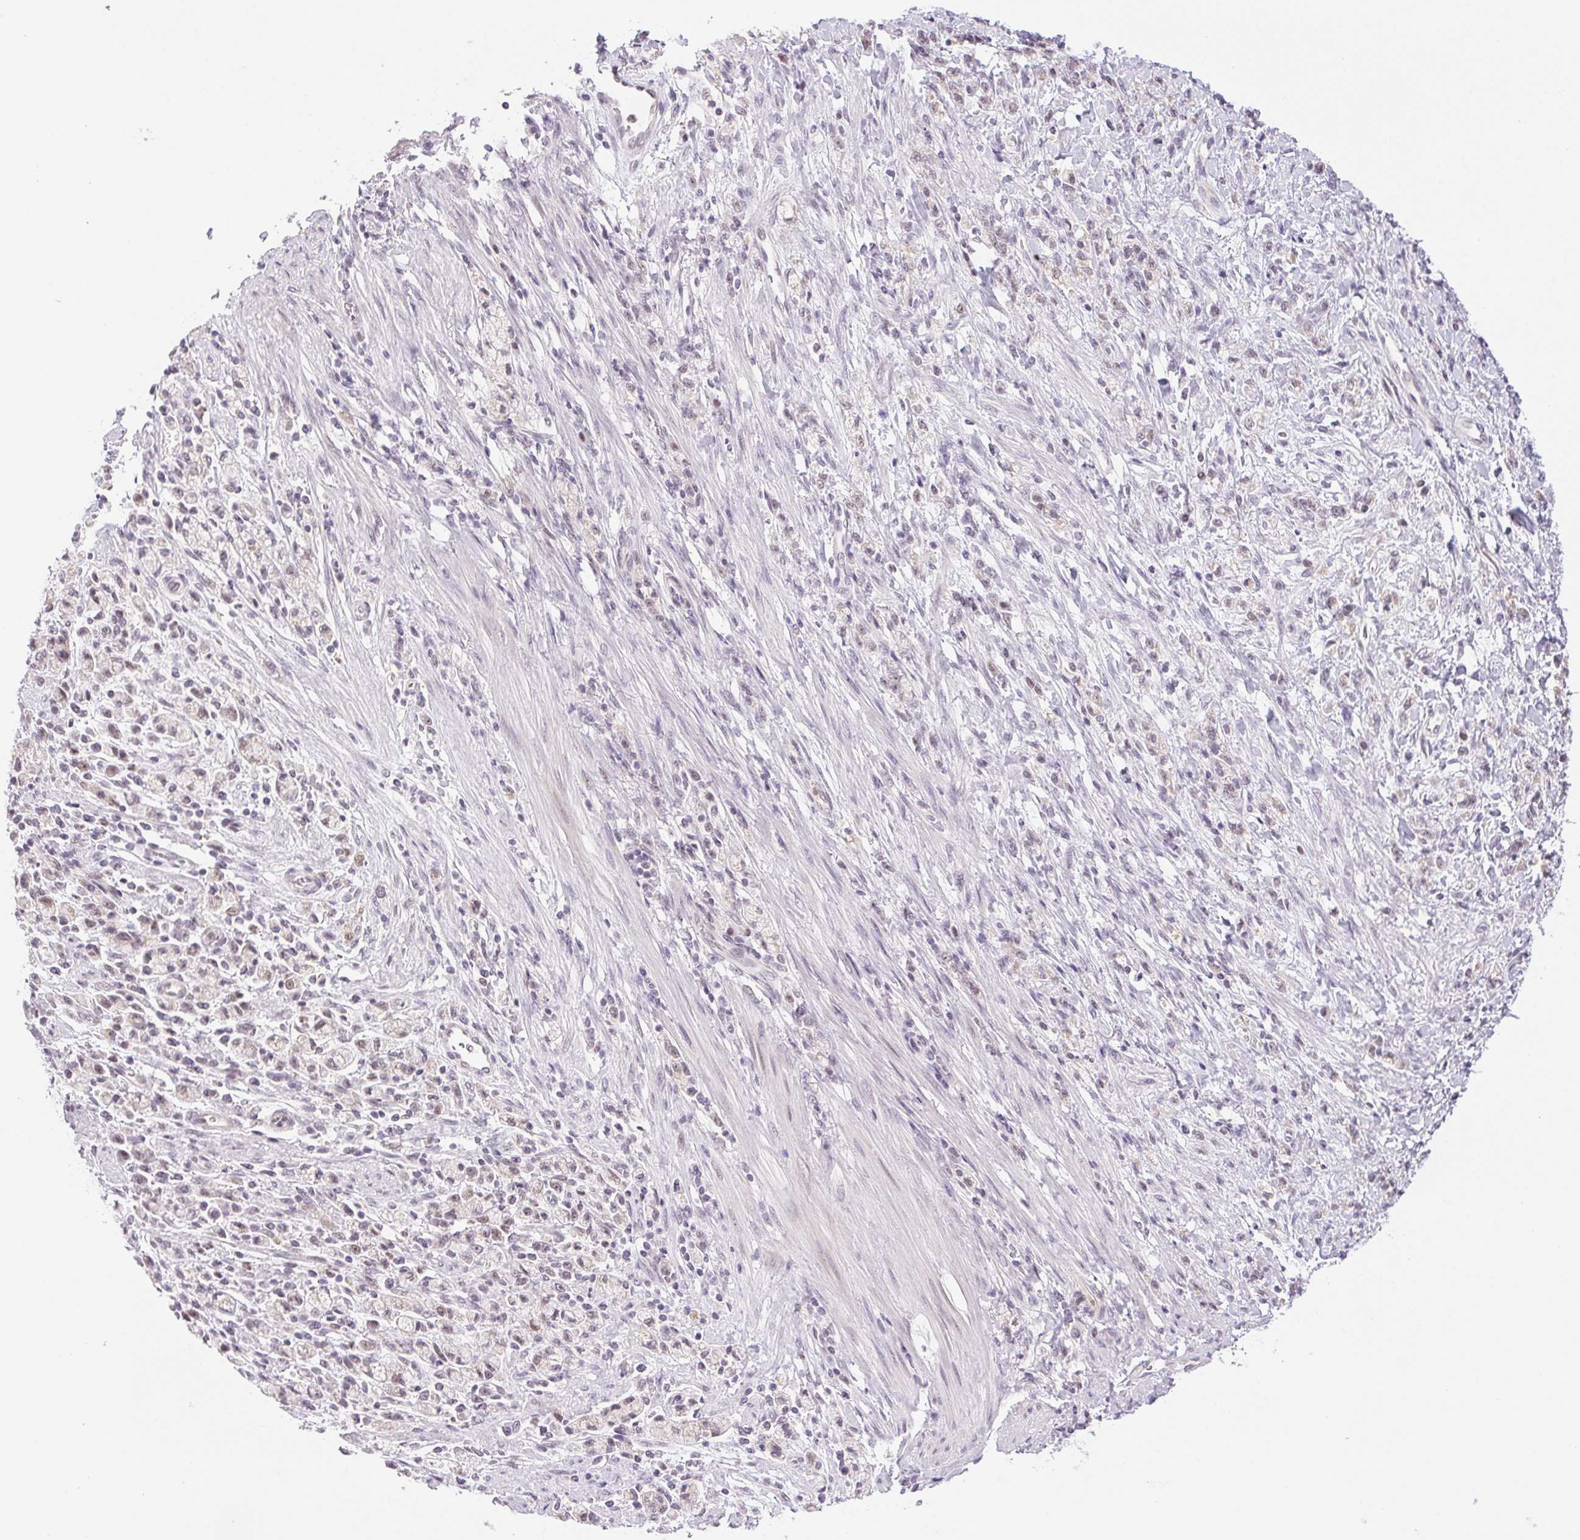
{"staining": {"intensity": "negative", "quantity": "none", "location": "none"}, "tissue": "stomach cancer", "cell_type": "Tumor cells", "image_type": "cancer", "snomed": [{"axis": "morphology", "description": "Adenocarcinoma, NOS"}, {"axis": "topography", "description": "Stomach"}], "caption": "This is an IHC micrograph of stomach cancer (adenocarcinoma). There is no staining in tumor cells.", "gene": "GRHL3", "patient": {"sex": "male", "age": 77}}